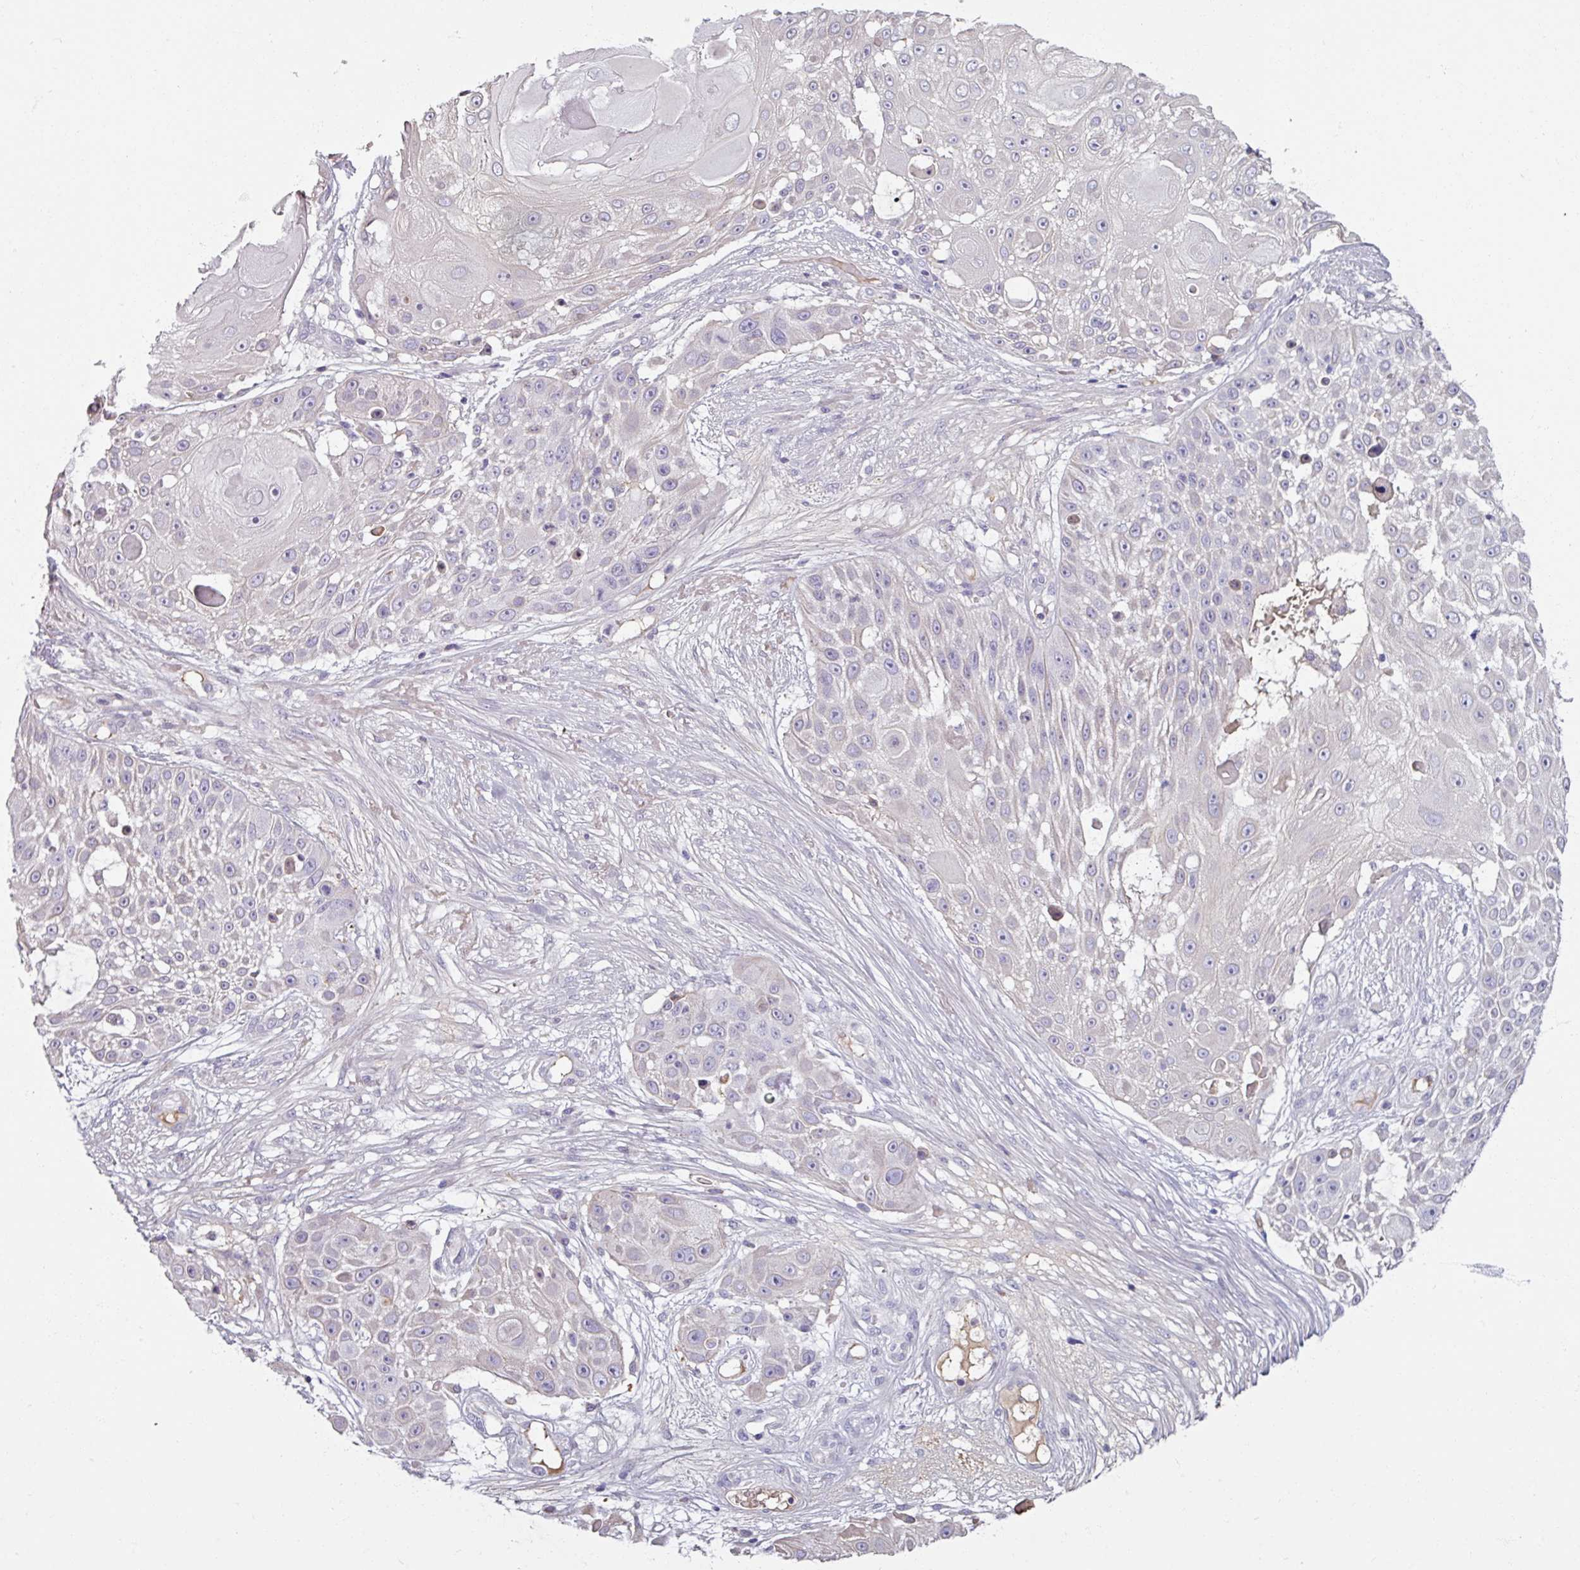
{"staining": {"intensity": "negative", "quantity": "none", "location": "none"}, "tissue": "skin cancer", "cell_type": "Tumor cells", "image_type": "cancer", "snomed": [{"axis": "morphology", "description": "Squamous cell carcinoma, NOS"}, {"axis": "topography", "description": "Skin"}], "caption": "Immunohistochemistry (IHC) micrograph of squamous cell carcinoma (skin) stained for a protein (brown), which exhibits no positivity in tumor cells.", "gene": "SPESP1", "patient": {"sex": "female", "age": 86}}